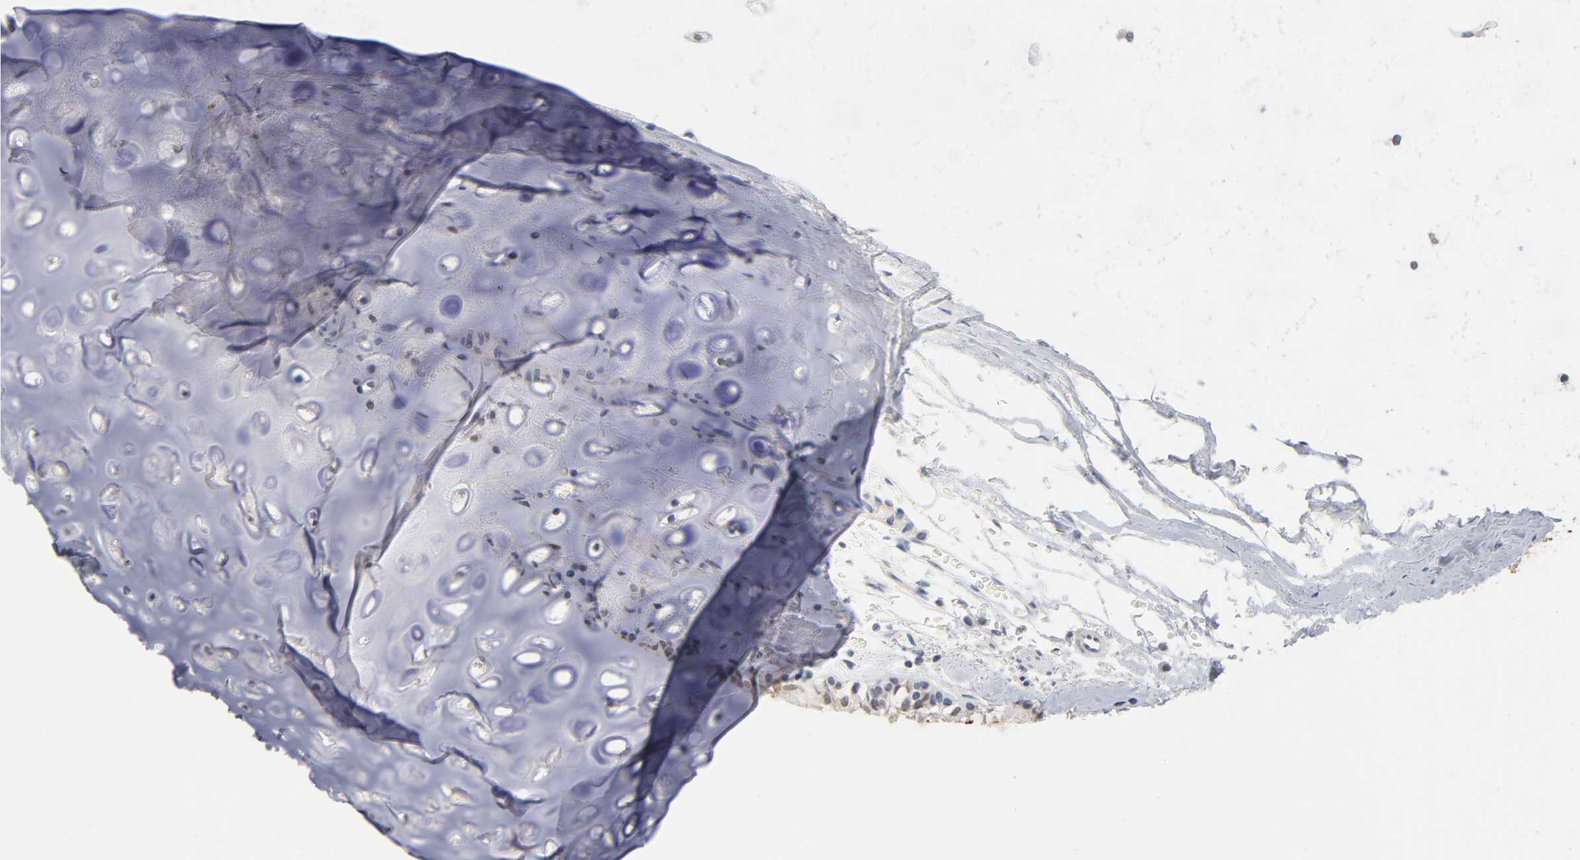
{"staining": {"intensity": "weak", "quantity": "25%-75%", "location": "cytoplasmic/membranous,nuclear"}, "tissue": "bronchus", "cell_type": "Respiratory epithelial cells", "image_type": "normal", "snomed": [{"axis": "morphology", "description": "Normal tissue, NOS"}, {"axis": "topography", "description": "Bronchus"}, {"axis": "topography", "description": "Lung"}], "caption": "A low amount of weak cytoplasmic/membranous,nuclear expression is seen in approximately 25%-75% of respiratory epithelial cells in benign bronchus.", "gene": "CRABP2", "patient": {"sex": "female", "age": 56}}